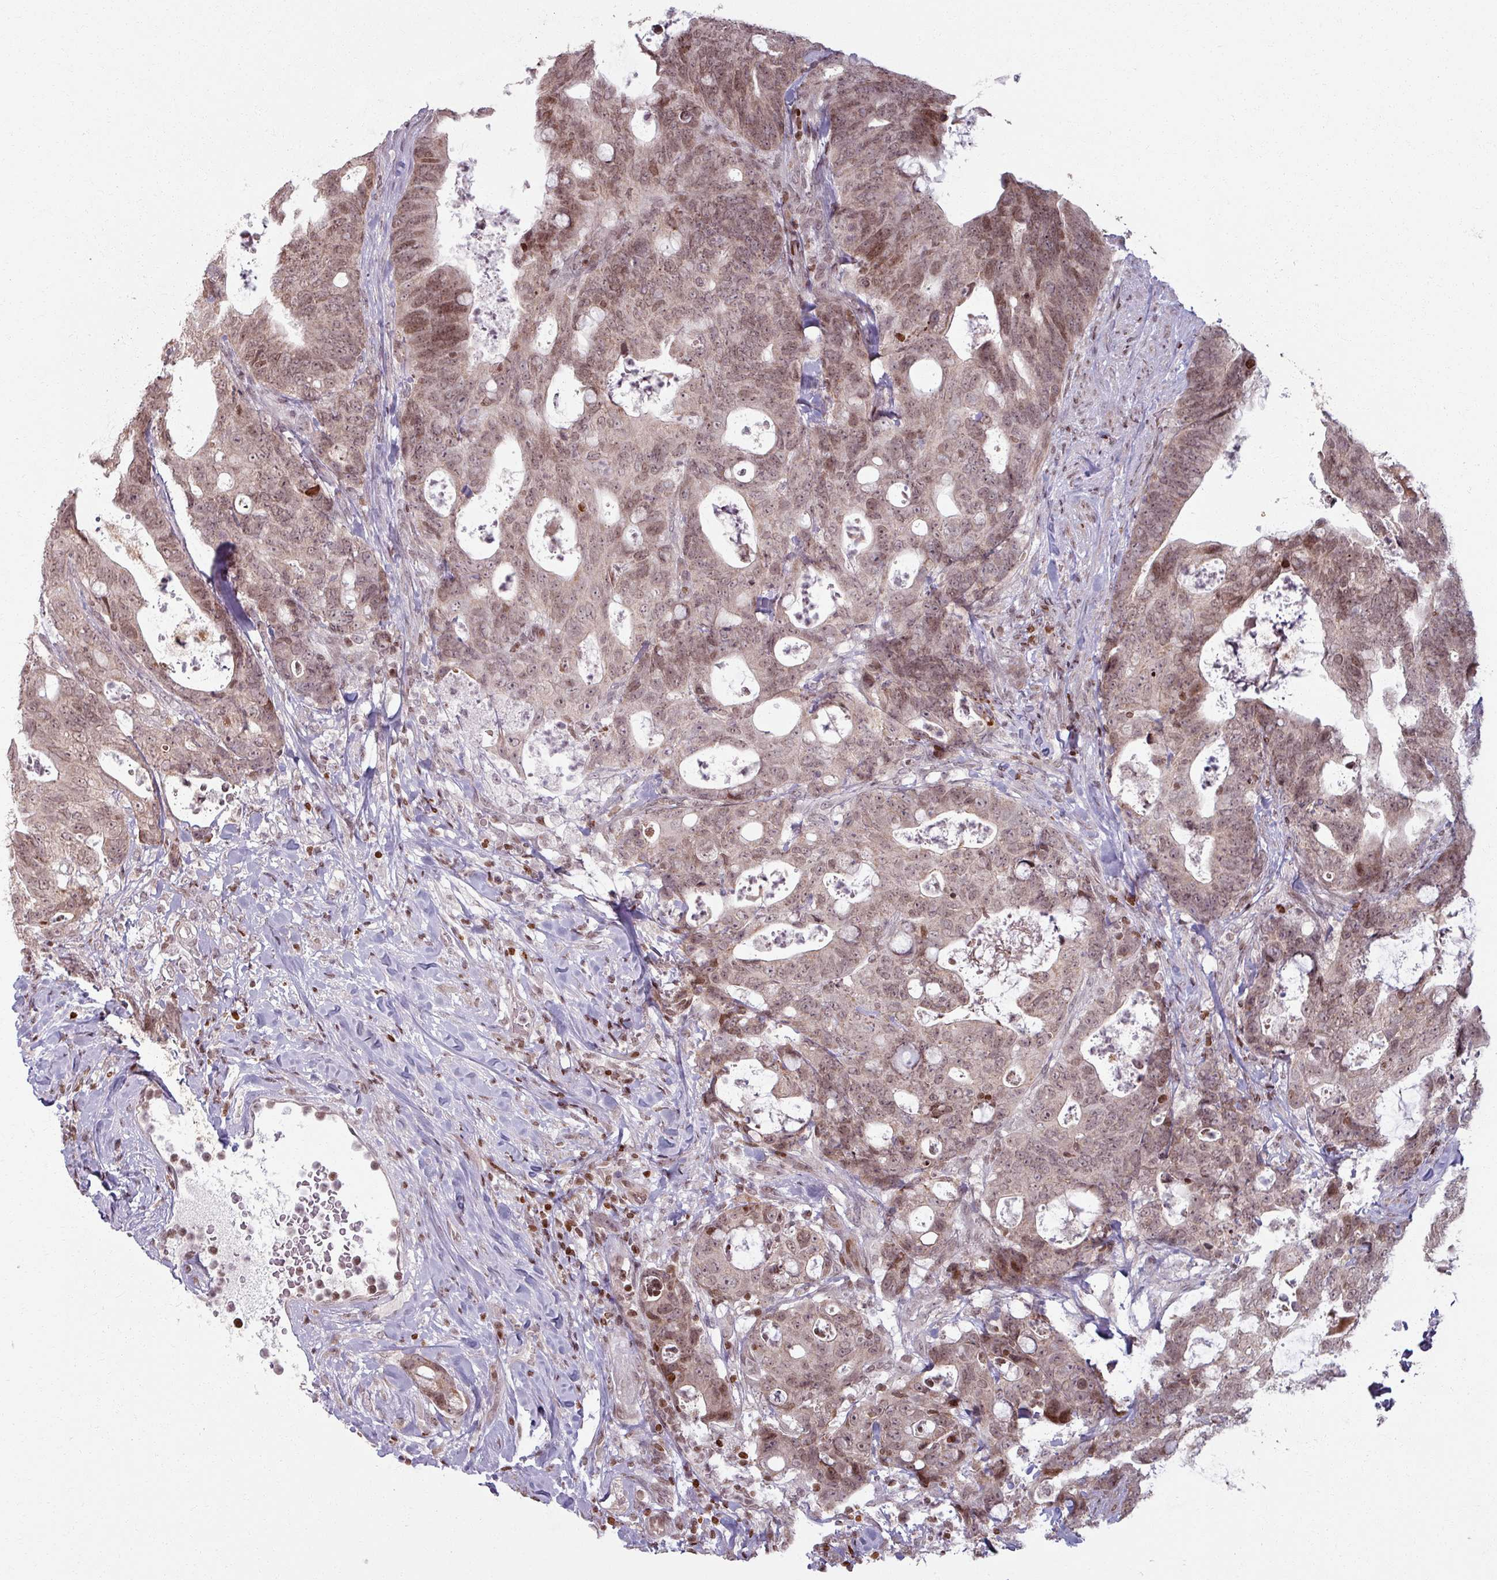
{"staining": {"intensity": "moderate", "quantity": ">75%", "location": "cytoplasmic/membranous,nuclear"}, "tissue": "colorectal cancer", "cell_type": "Tumor cells", "image_type": "cancer", "snomed": [{"axis": "morphology", "description": "Adenocarcinoma, NOS"}, {"axis": "topography", "description": "Colon"}], "caption": "Immunohistochemistry photomicrograph of neoplastic tissue: colorectal cancer stained using immunohistochemistry demonstrates medium levels of moderate protein expression localized specifically in the cytoplasmic/membranous and nuclear of tumor cells, appearing as a cytoplasmic/membranous and nuclear brown color.", "gene": "NCOR1", "patient": {"sex": "female", "age": 82}}